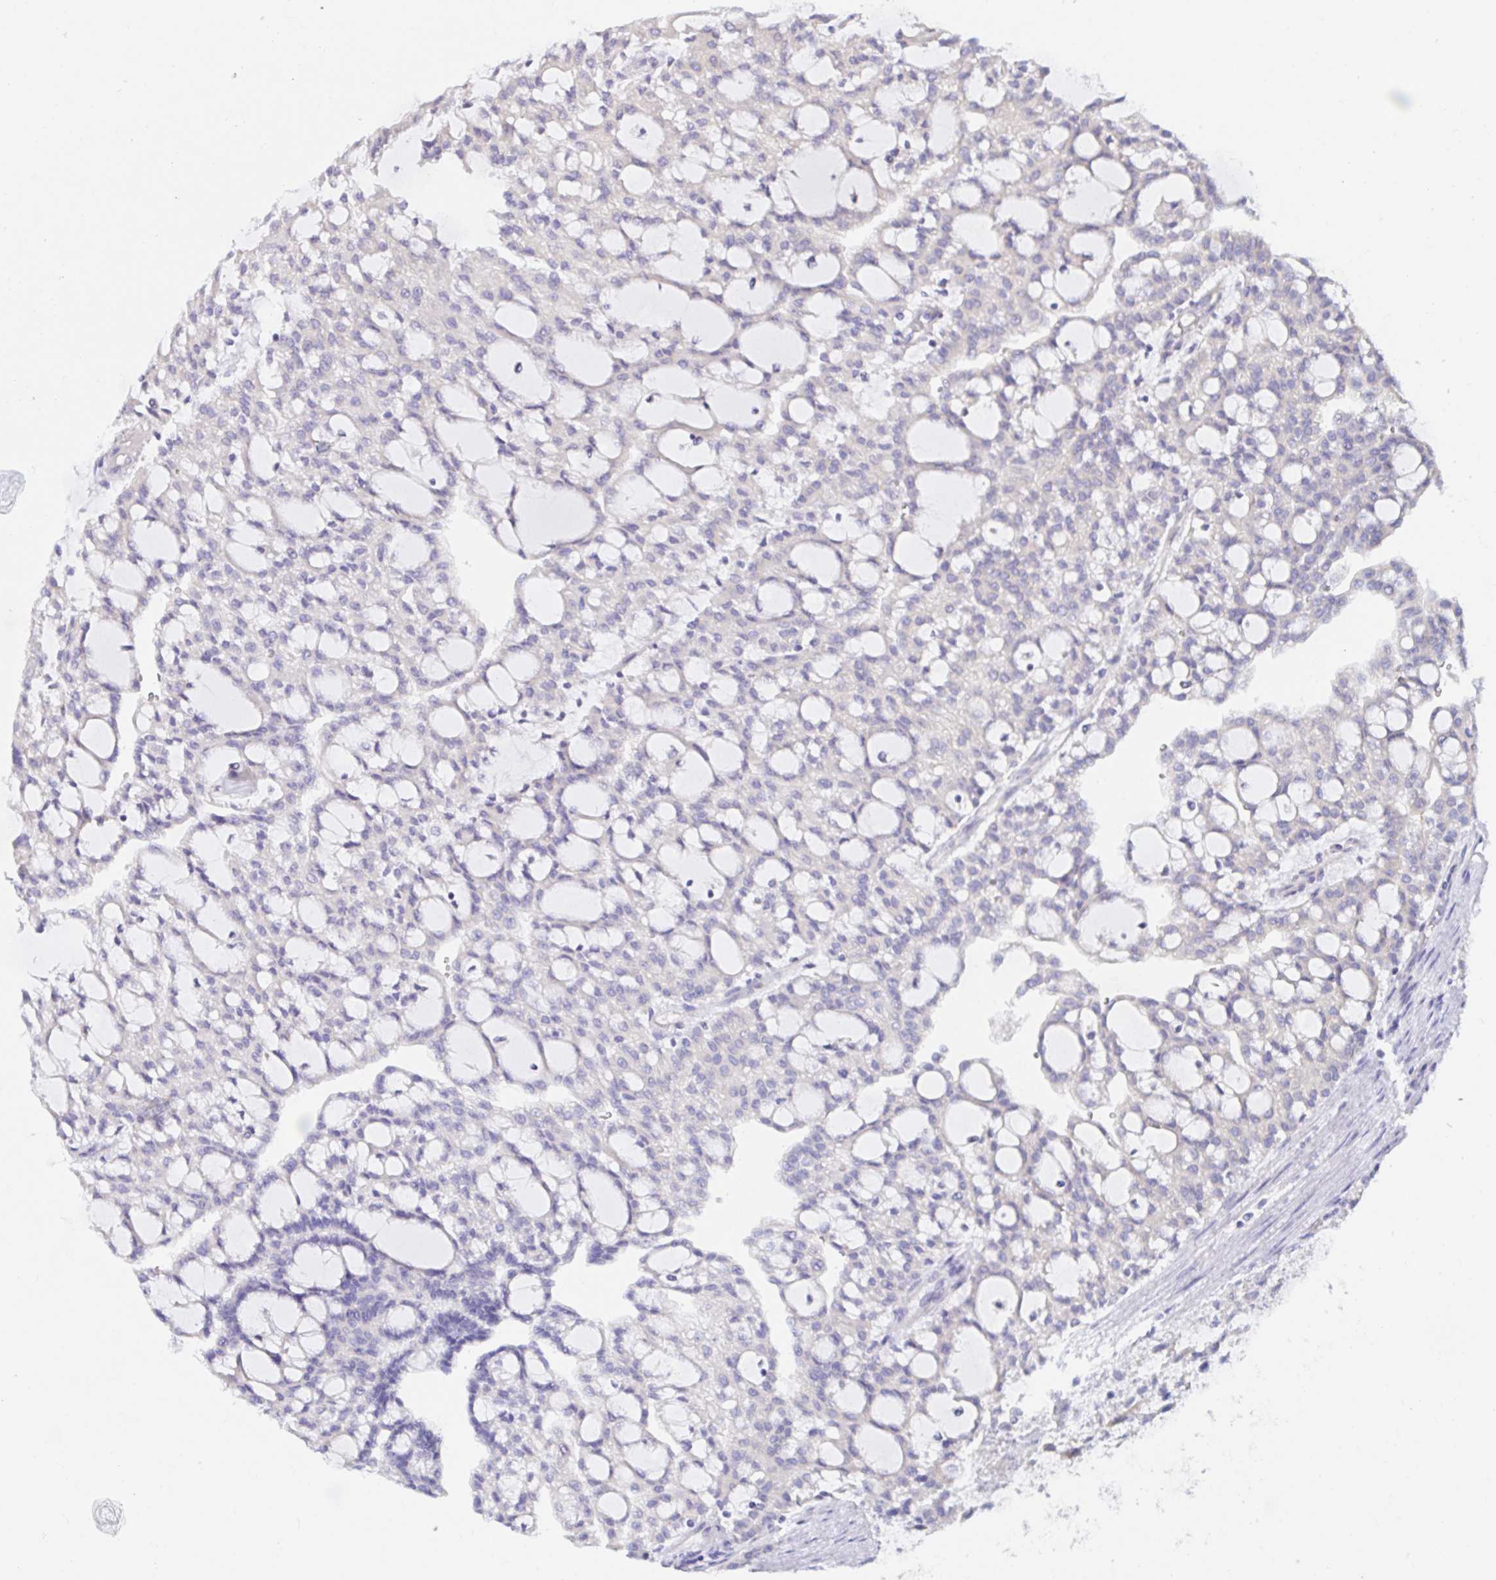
{"staining": {"intensity": "weak", "quantity": "<25%", "location": "cytoplasmic/membranous"}, "tissue": "renal cancer", "cell_type": "Tumor cells", "image_type": "cancer", "snomed": [{"axis": "morphology", "description": "Adenocarcinoma, NOS"}, {"axis": "topography", "description": "Kidney"}], "caption": "There is no significant staining in tumor cells of renal cancer (adenocarcinoma). The staining was performed using DAB to visualize the protein expression in brown, while the nuclei were stained in blue with hematoxylin (Magnification: 20x).", "gene": "VSIG2", "patient": {"sex": "male", "age": 63}}